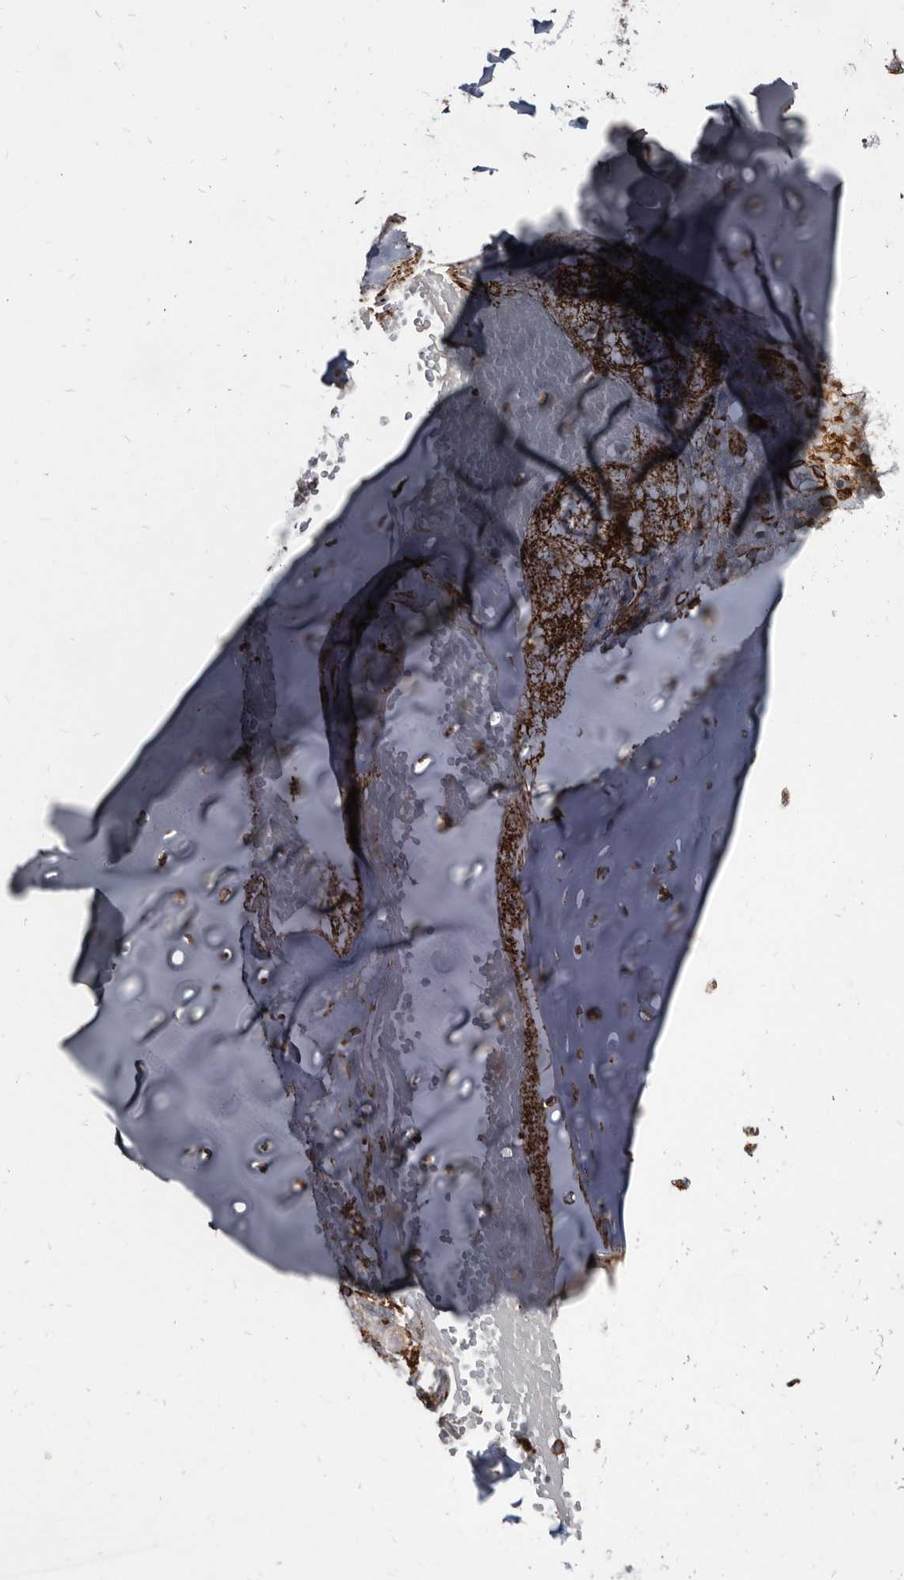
{"staining": {"intensity": "strong", "quantity": ">75%", "location": "cytoplasmic/membranous"}, "tissue": "adipose tissue", "cell_type": "Adipocytes", "image_type": "normal", "snomed": [{"axis": "morphology", "description": "Normal tissue, NOS"}, {"axis": "morphology", "description": "Basal cell carcinoma"}, {"axis": "topography", "description": "Cartilage tissue"}, {"axis": "topography", "description": "Nasopharynx"}, {"axis": "topography", "description": "Oral tissue"}], "caption": "Immunohistochemical staining of benign adipose tissue demonstrates >75% levels of strong cytoplasmic/membranous protein positivity in approximately >75% of adipocytes. The staining is performed using DAB (3,3'-diaminobenzidine) brown chromogen to label protein expression. The nuclei are counter-stained blue using hematoxylin.", "gene": "KCTD20", "patient": {"sex": "female", "age": 77}}